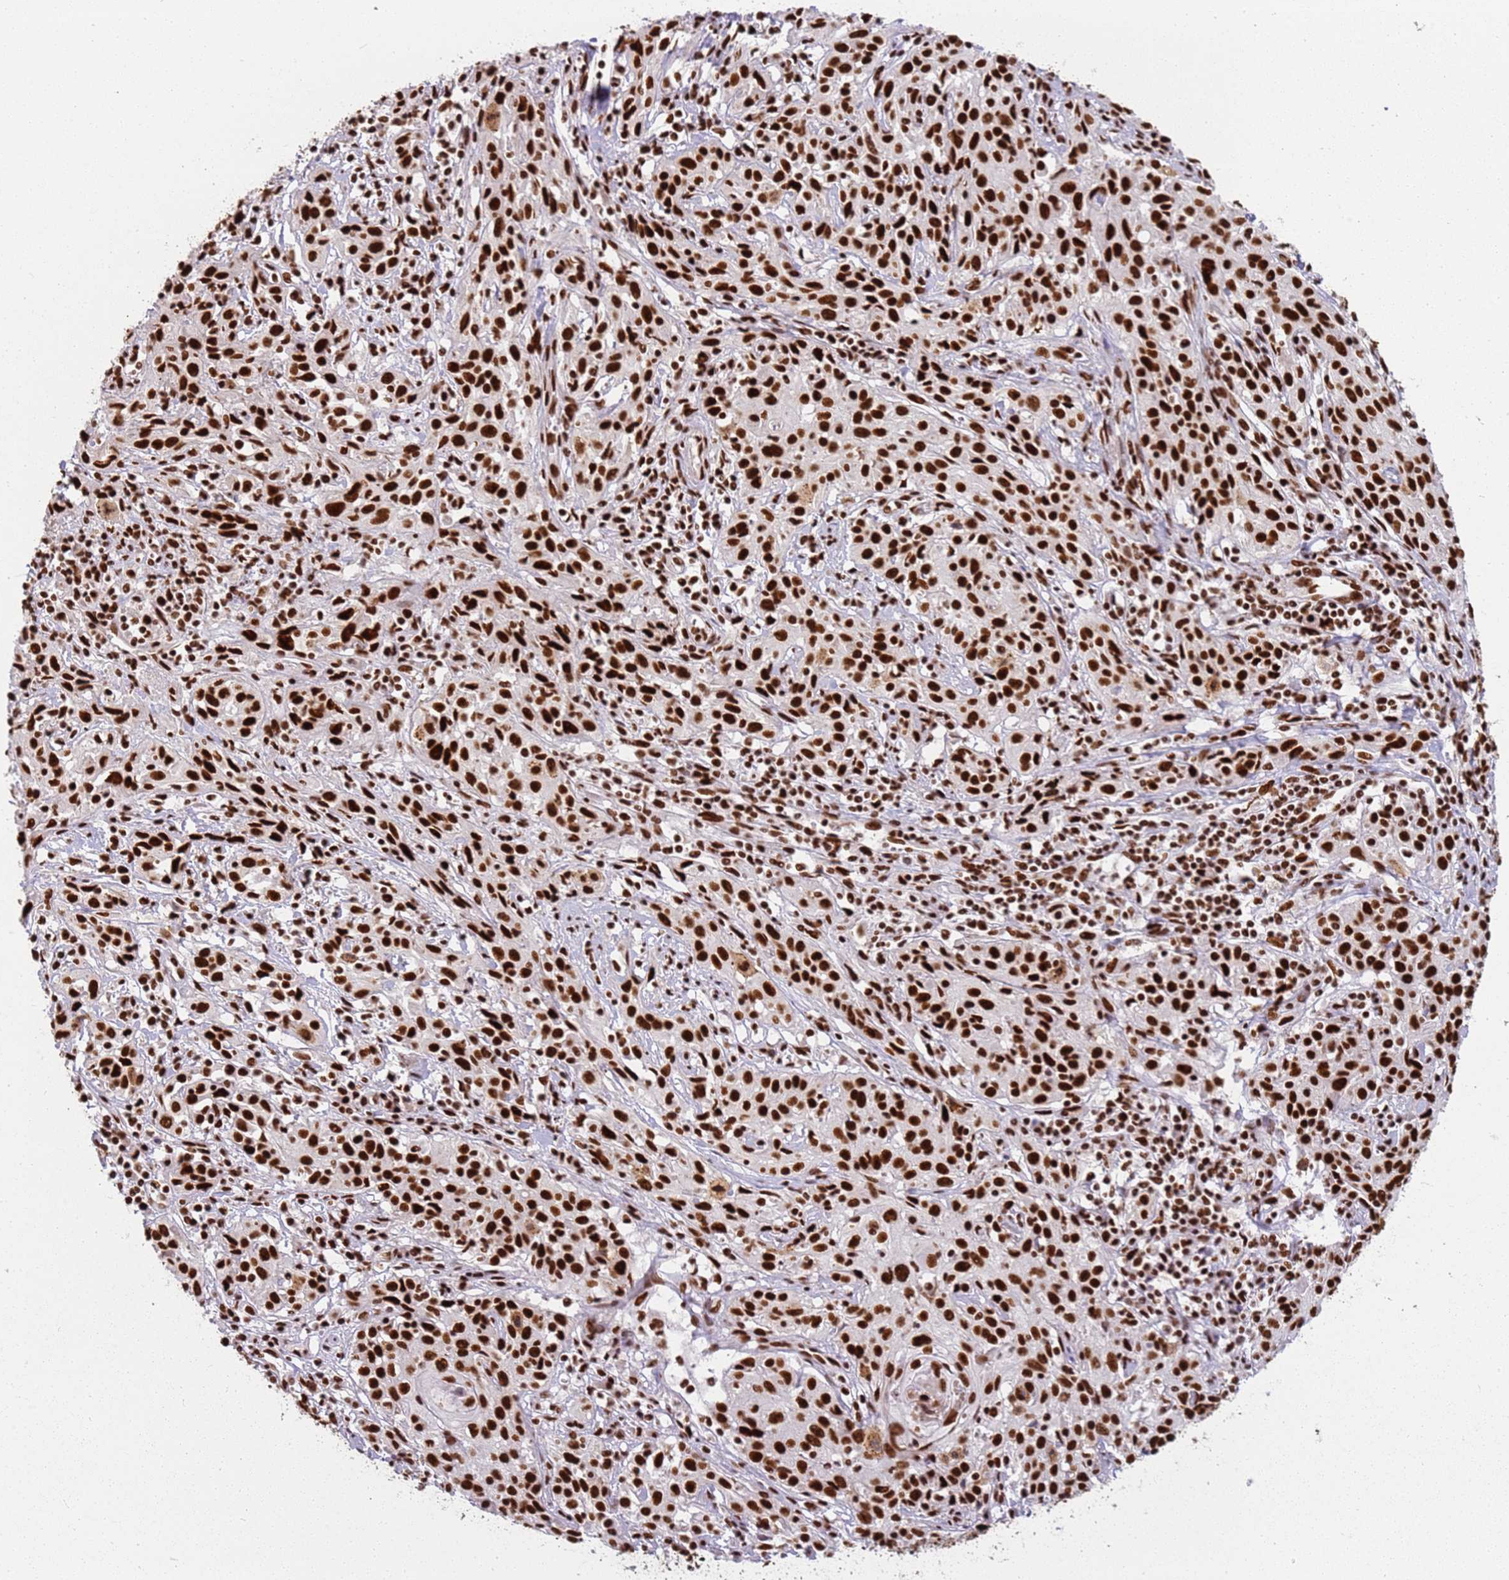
{"staining": {"intensity": "strong", "quantity": ">75%", "location": "nuclear"}, "tissue": "cervical cancer", "cell_type": "Tumor cells", "image_type": "cancer", "snomed": [{"axis": "morphology", "description": "Squamous cell carcinoma, NOS"}, {"axis": "topography", "description": "Cervix"}], "caption": "A brown stain labels strong nuclear expression of a protein in human squamous cell carcinoma (cervical) tumor cells. (DAB IHC with brightfield microscopy, high magnification).", "gene": "TENT4A", "patient": {"sex": "female", "age": 57}}